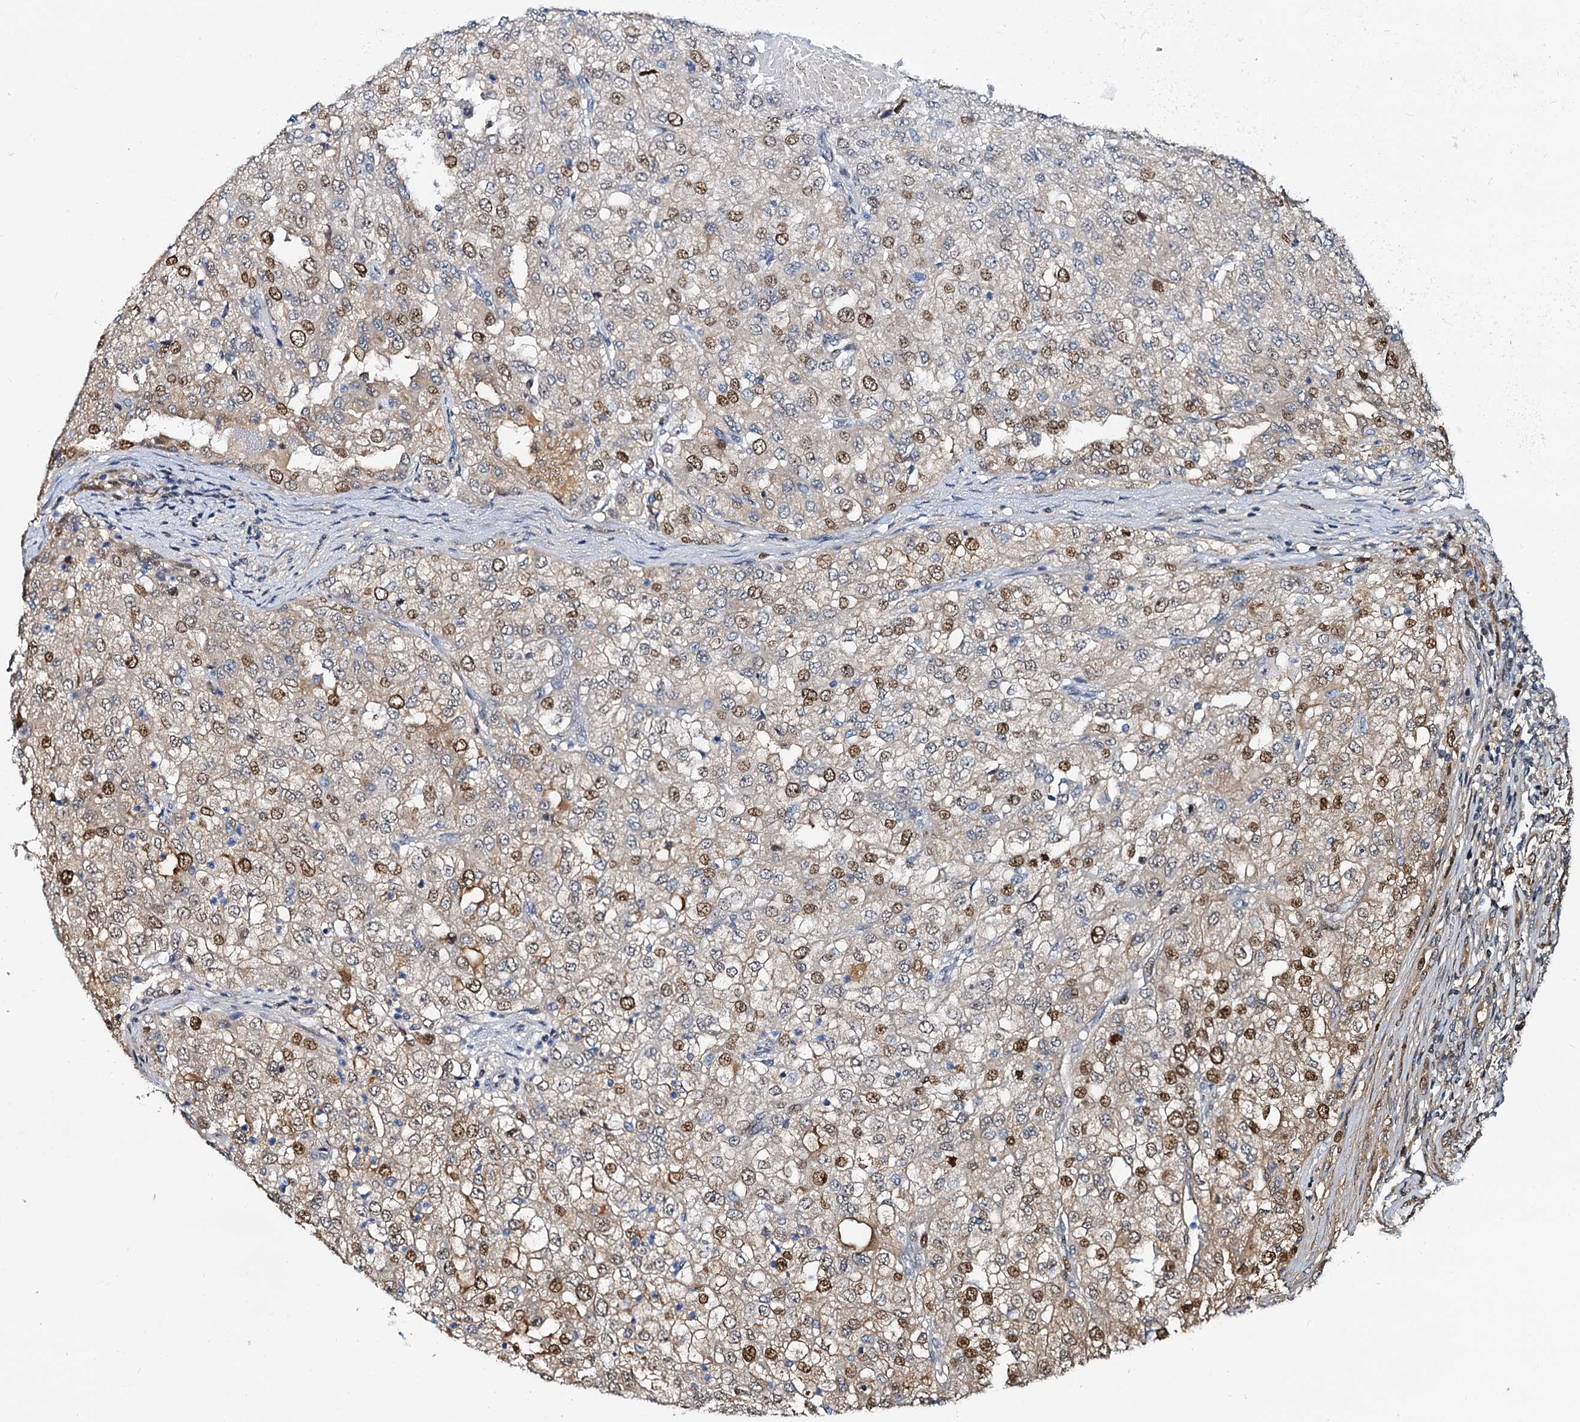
{"staining": {"intensity": "moderate", "quantity": "25%-75%", "location": "nuclear"}, "tissue": "renal cancer", "cell_type": "Tumor cells", "image_type": "cancer", "snomed": [{"axis": "morphology", "description": "Adenocarcinoma, NOS"}, {"axis": "topography", "description": "Kidney"}], "caption": "Renal cancer stained for a protein demonstrates moderate nuclear positivity in tumor cells. (DAB IHC with brightfield microscopy, high magnification).", "gene": "PTGES3", "patient": {"sex": "female", "age": 54}}